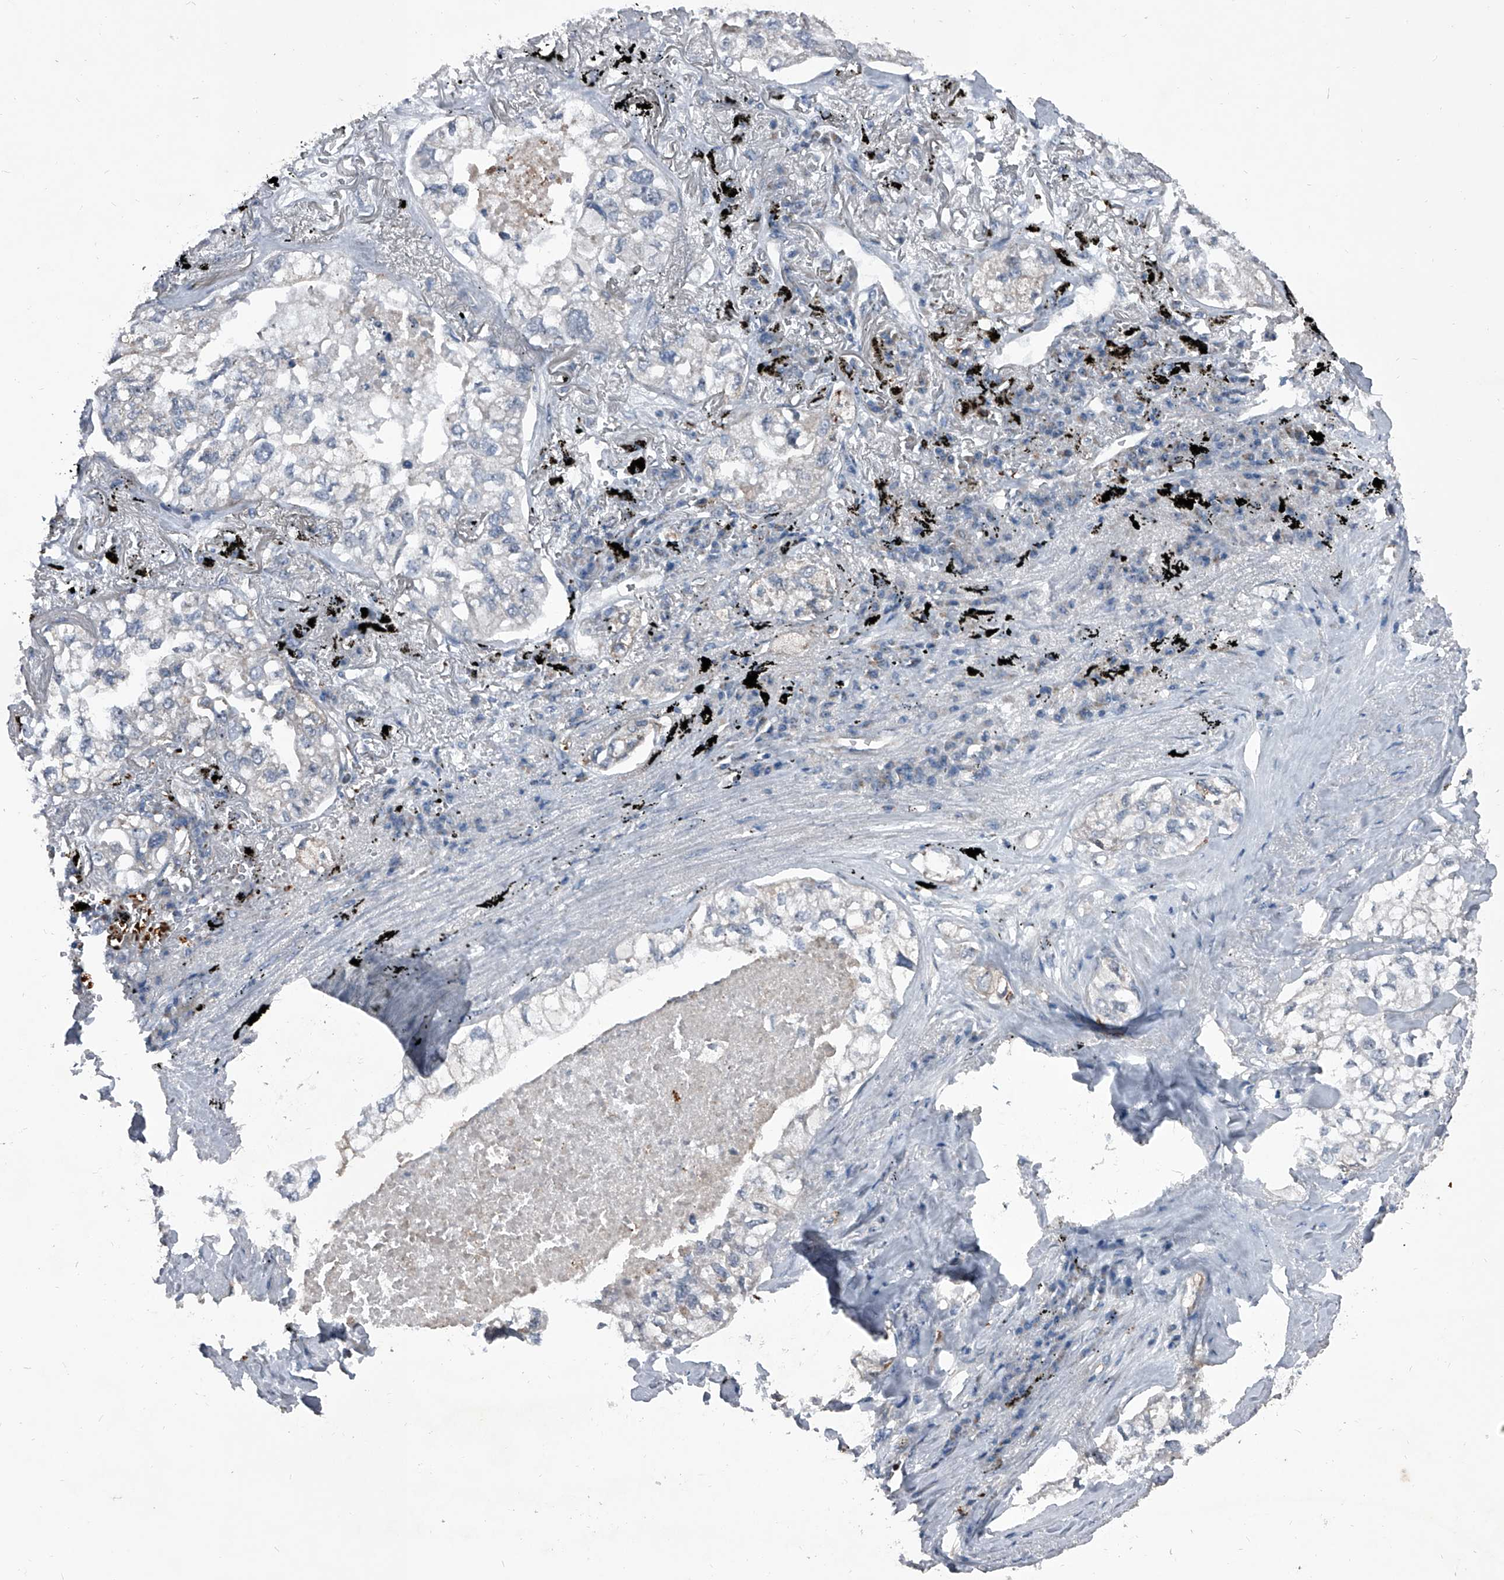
{"staining": {"intensity": "negative", "quantity": "none", "location": "none"}, "tissue": "lung cancer", "cell_type": "Tumor cells", "image_type": "cancer", "snomed": [{"axis": "morphology", "description": "Adenocarcinoma, NOS"}, {"axis": "topography", "description": "Lung"}], "caption": "The micrograph shows no significant positivity in tumor cells of lung cancer (adenocarcinoma).", "gene": "CEP85L", "patient": {"sex": "male", "age": 65}}